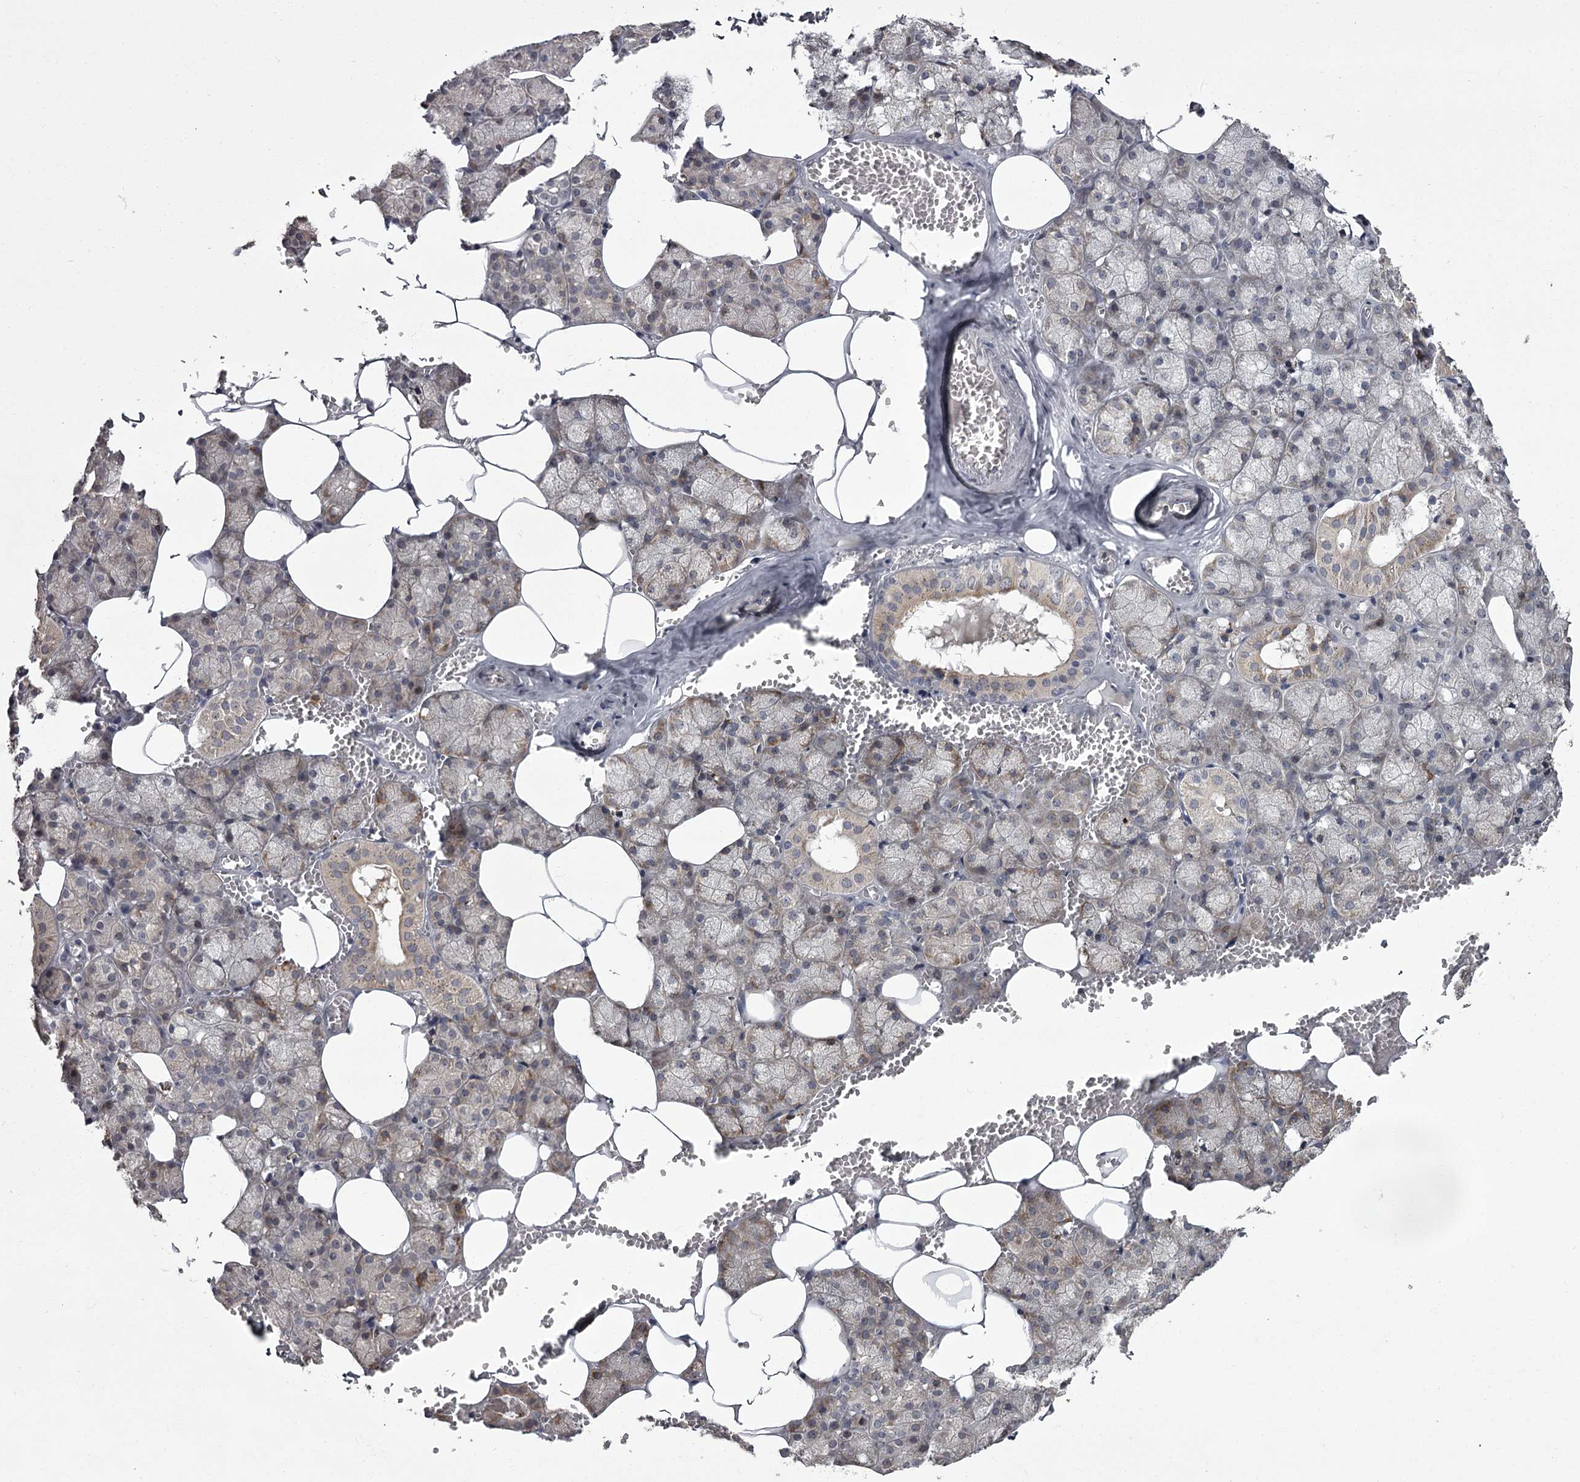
{"staining": {"intensity": "weak", "quantity": "25%-75%", "location": "cytoplasmic/membranous"}, "tissue": "salivary gland", "cell_type": "Glandular cells", "image_type": "normal", "snomed": [{"axis": "morphology", "description": "Normal tissue, NOS"}, {"axis": "topography", "description": "Salivary gland"}], "caption": "Protein expression analysis of unremarkable salivary gland displays weak cytoplasmic/membranous staining in approximately 25%-75% of glandular cells. The protein is stained brown, and the nuclei are stained in blue (DAB (3,3'-diaminobenzidine) IHC with brightfield microscopy, high magnification).", "gene": "CCDC92", "patient": {"sex": "male", "age": 62}}